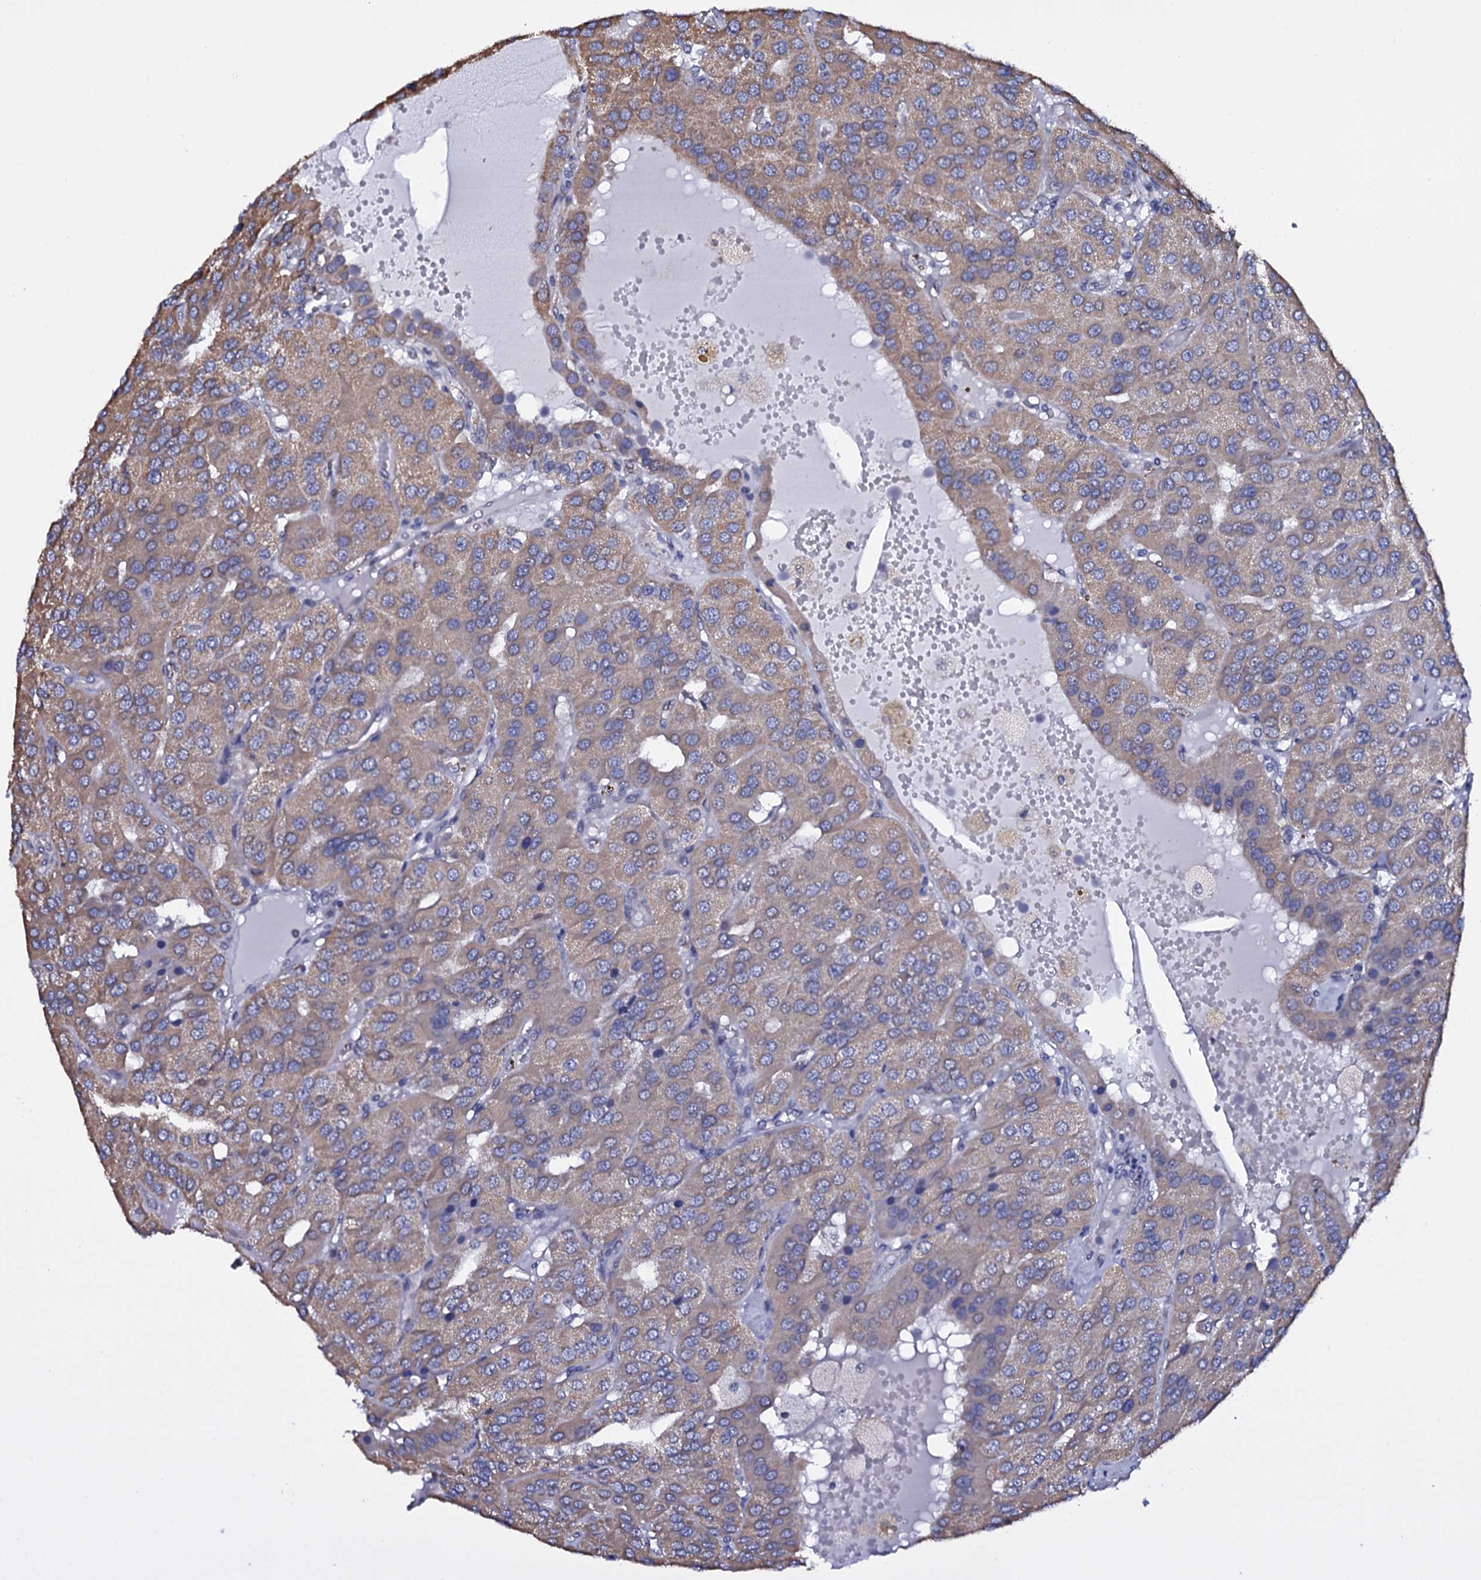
{"staining": {"intensity": "weak", "quantity": "25%-75%", "location": "cytoplasmic/membranous"}, "tissue": "parathyroid gland", "cell_type": "Glandular cells", "image_type": "normal", "snomed": [{"axis": "morphology", "description": "Normal tissue, NOS"}, {"axis": "morphology", "description": "Adenoma, NOS"}, {"axis": "topography", "description": "Parathyroid gland"}], "caption": "IHC of normal parathyroid gland reveals low levels of weak cytoplasmic/membranous expression in approximately 25%-75% of glandular cells.", "gene": "GAREM1", "patient": {"sex": "female", "age": 86}}